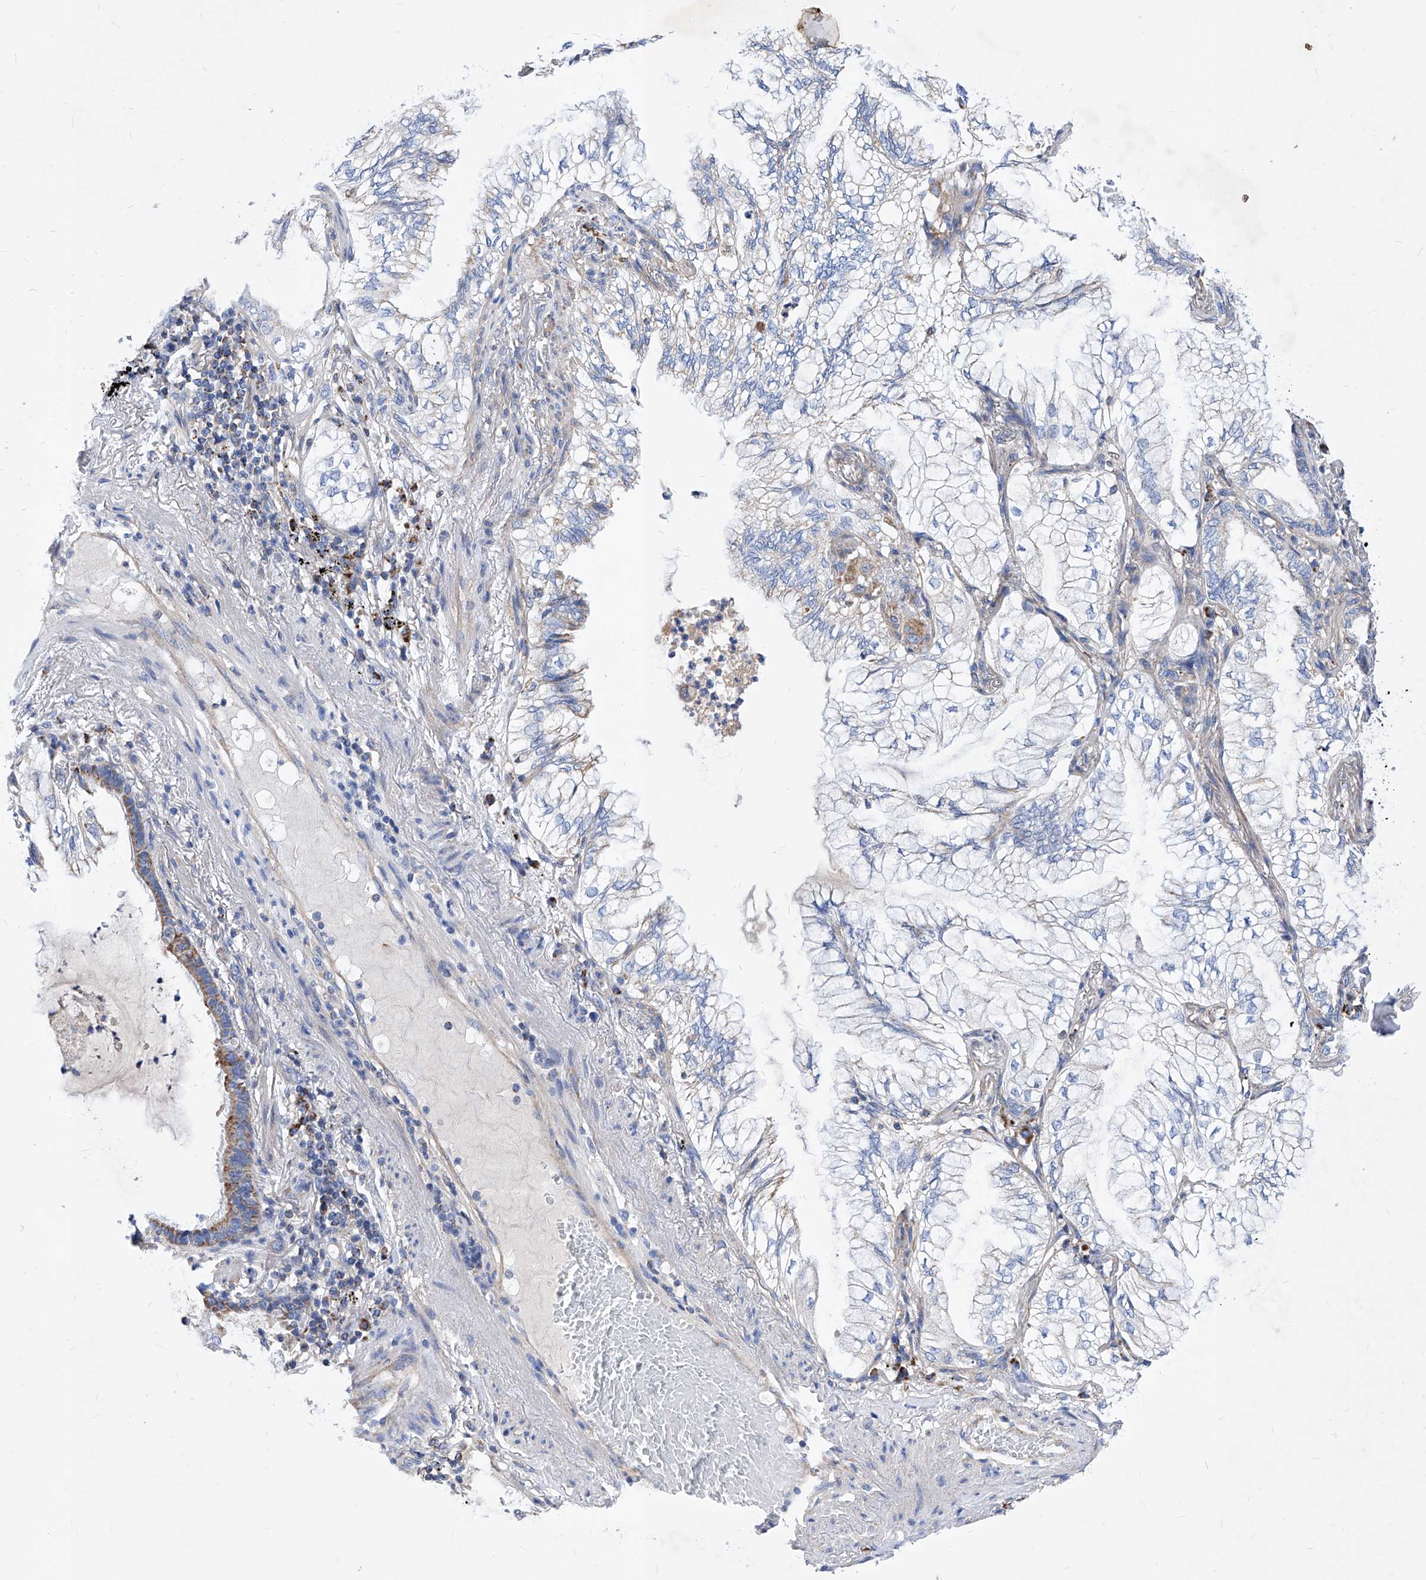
{"staining": {"intensity": "negative", "quantity": "none", "location": "none"}, "tissue": "lung cancer", "cell_type": "Tumor cells", "image_type": "cancer", "snomed": [{"axis": "morphology", "description": "Adenocarcinoma, NOS"}, {"axis": "topography", "description": "Lung"}], "caption": "Human lung cancer (adenocarcinoma) stained for a protein using immunohistochemistry reveals no positivity in tumor cells.", "gene": "HRNR", "patient": {"sex": "female", "age": 70}}